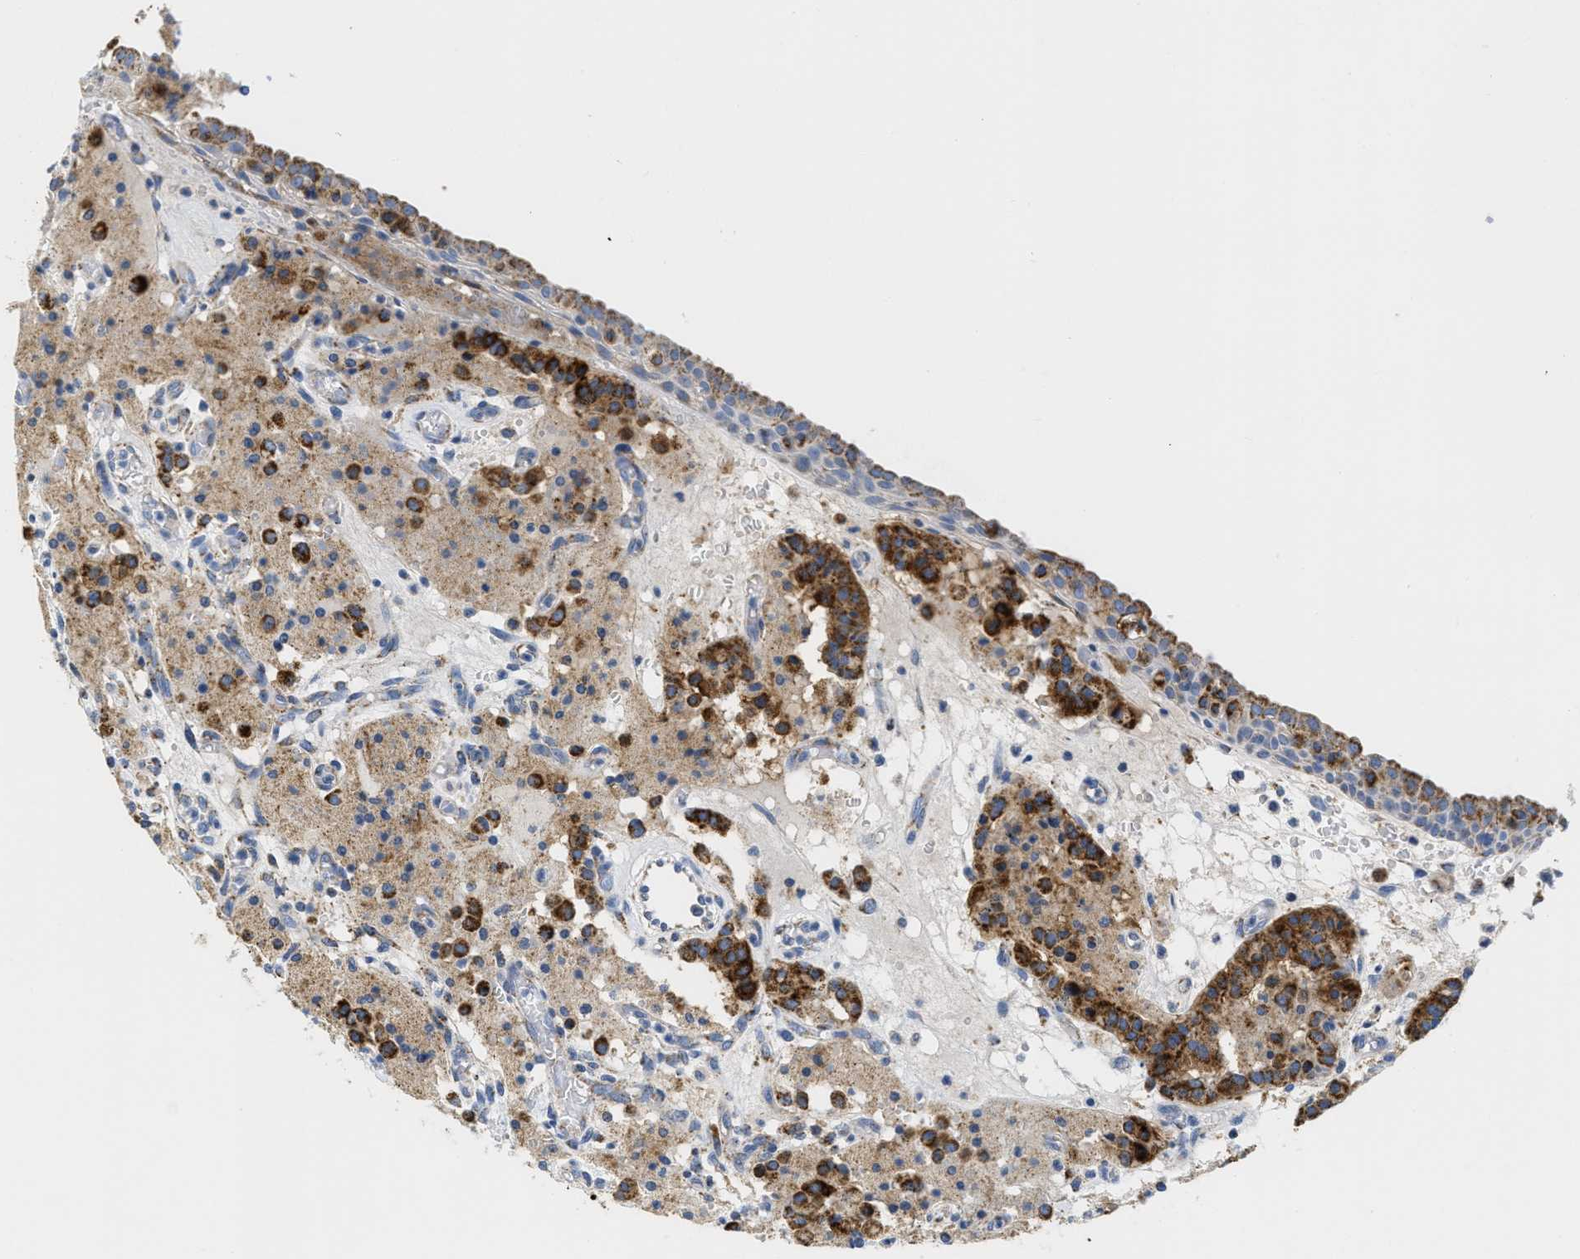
{"staining": {"intensity": "strong", "quantity": "<25%", "location": "cytoplasmic/membranous"}, "tissue": "carcinoid", "cell_type": "Tumor cells", "image_type": "cancer", "snomed": [{"axis": "morphology", "description": "Carcinoid, malignant, NOS"}, {"axis": "topography", "description": "Lung"}], "caption": "Carcinoid stained with a brown dye displays strong cytoplasmic/membranous positive expression in about <25% of tumor cells.", "gene": "KCNJ5", "patient": {"sex": "male", "age": 30}}